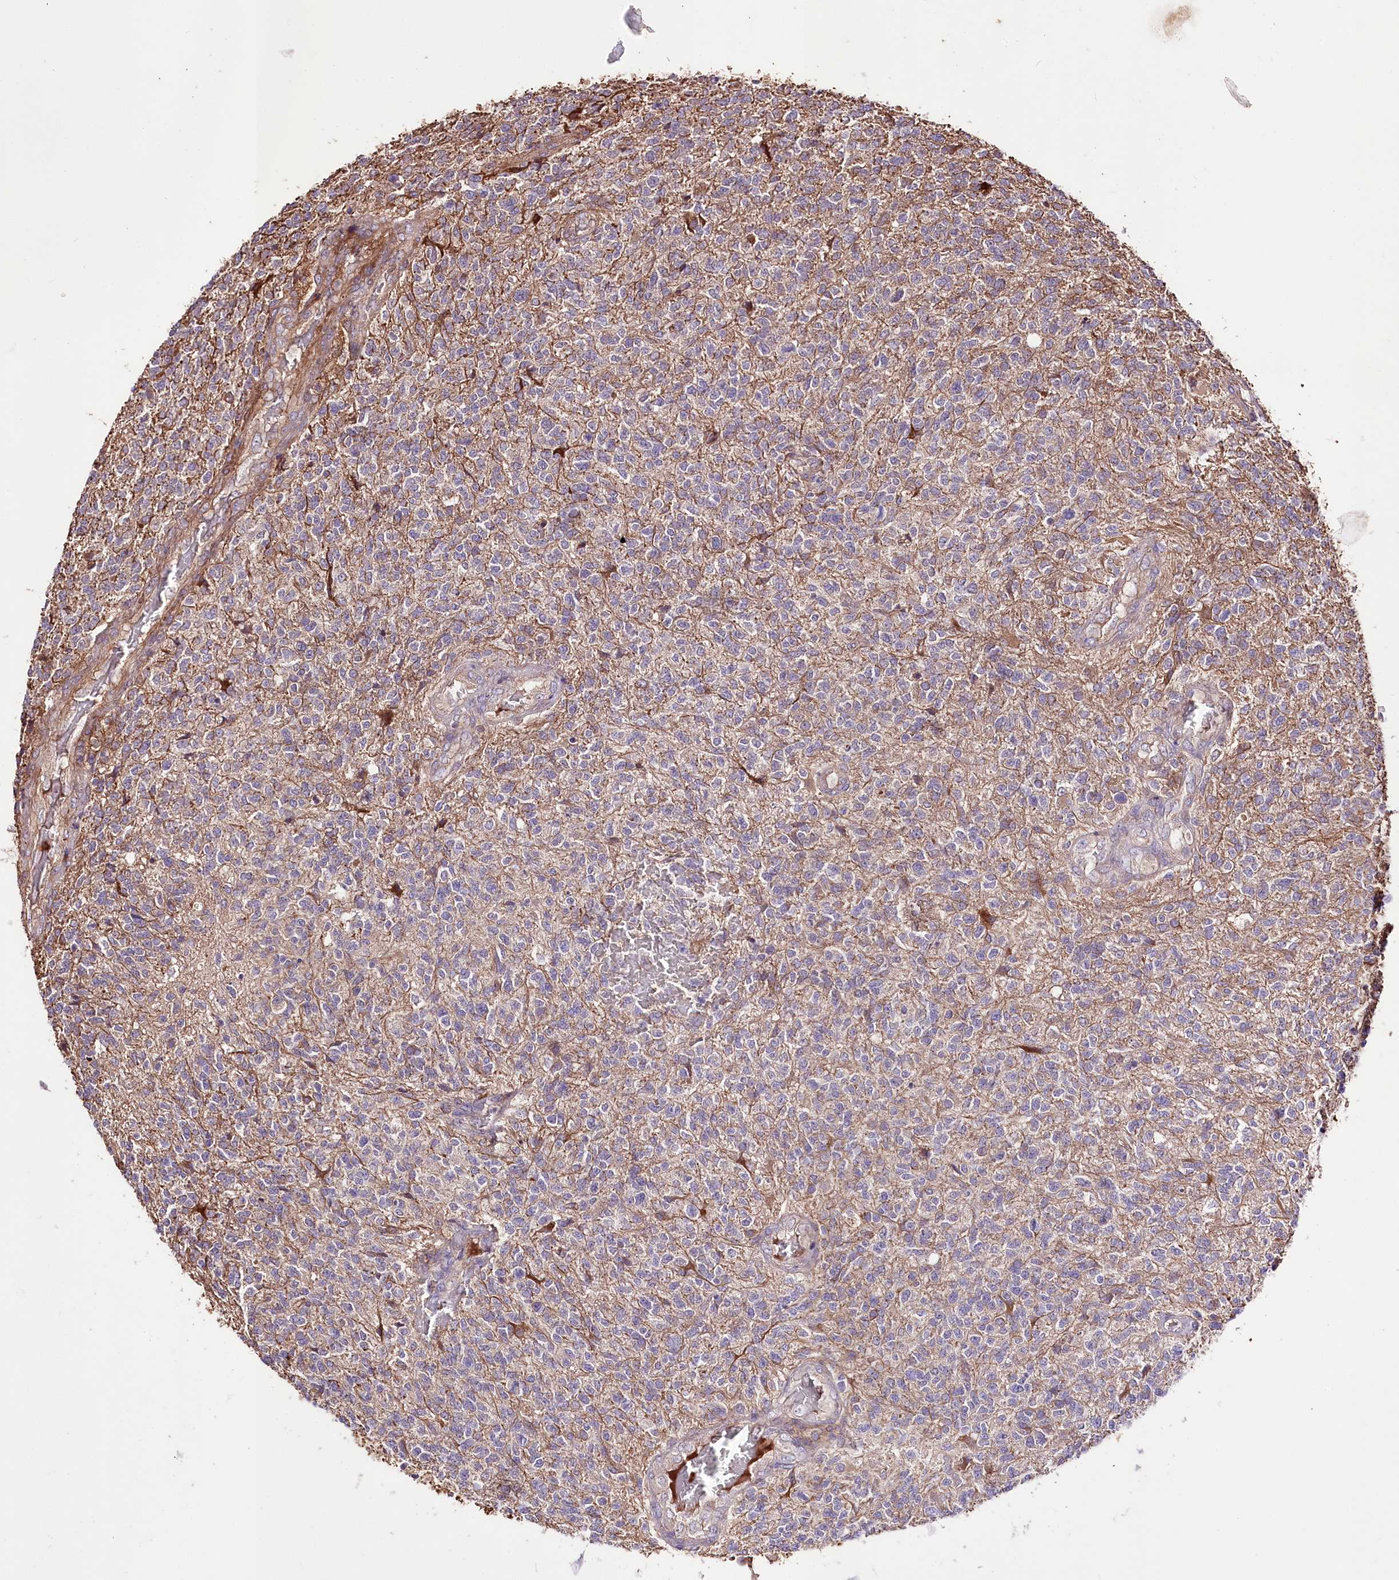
{"staining": {"intensity": "negative", "quantity": "none", "location": "none"}, "tissue": "glioma", "cell_type": "Tumor cells", "image_type": "cancer", "snomed": [{"axis": "morphology", "description": "Glioma, malignant, High grade"}, {"axis": "topography", "description": "Brain"}], "caption": "Tumor cells are negative for protein expression in human malignant glioma (high-grade).", "gene": "WWC1", "patient": {"sex": "male", "age": 56}}